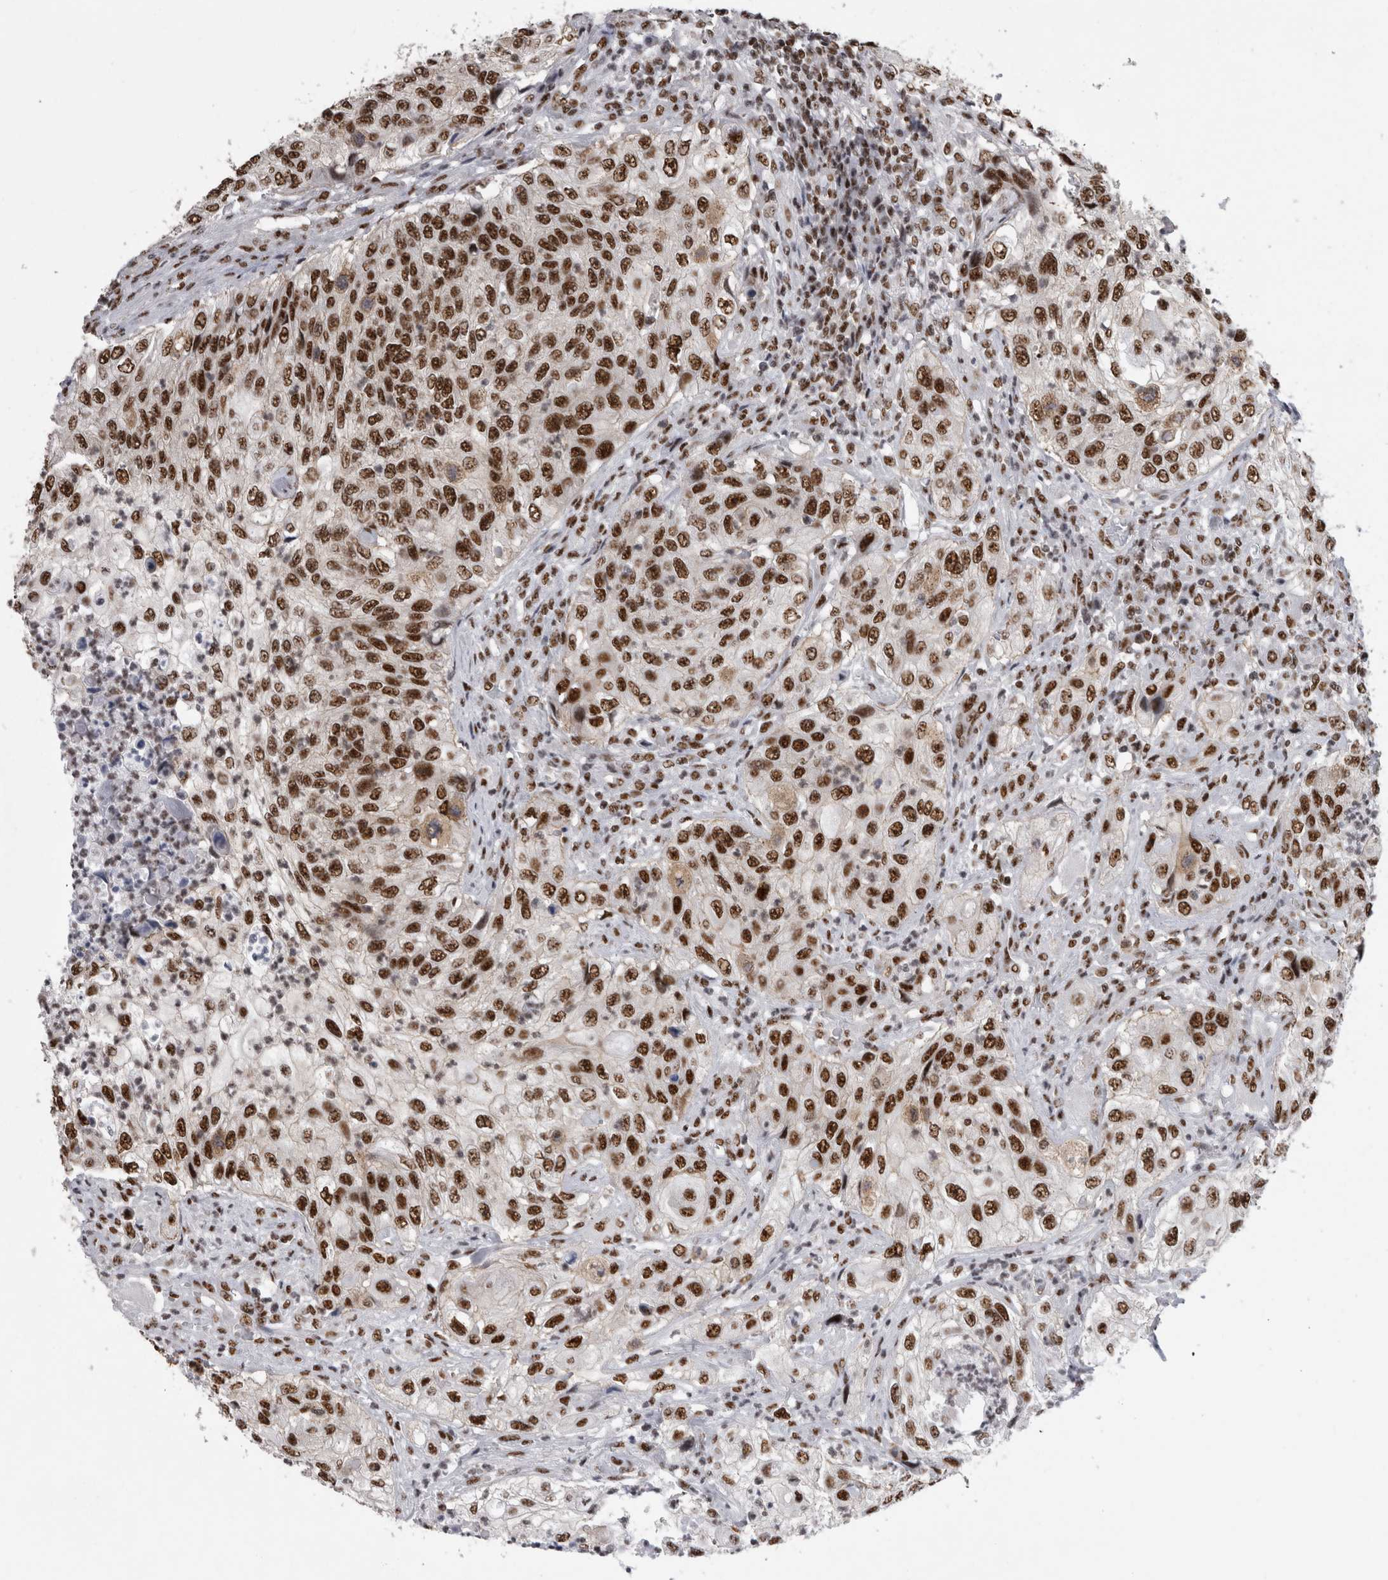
{"staining": {"intensity": "strong", "quantity": ">75%", "location": "nuclear"}, "tissue": "urothelial cancer", "cell_type": "Tumor cells", "image_type": "cancer", "snomed": [{"axis": "morphology", "description": "Urothelial carcinoma, High grade"}, {"axis": "topography", "description": "Urinary bladder"}], "caption": "Tumor cells exhibit strong nuclear staining in about >75% of cells in urothelial cancer.", "gene": "CDK11A", "patient": {"sex": "female", "age": 60}}